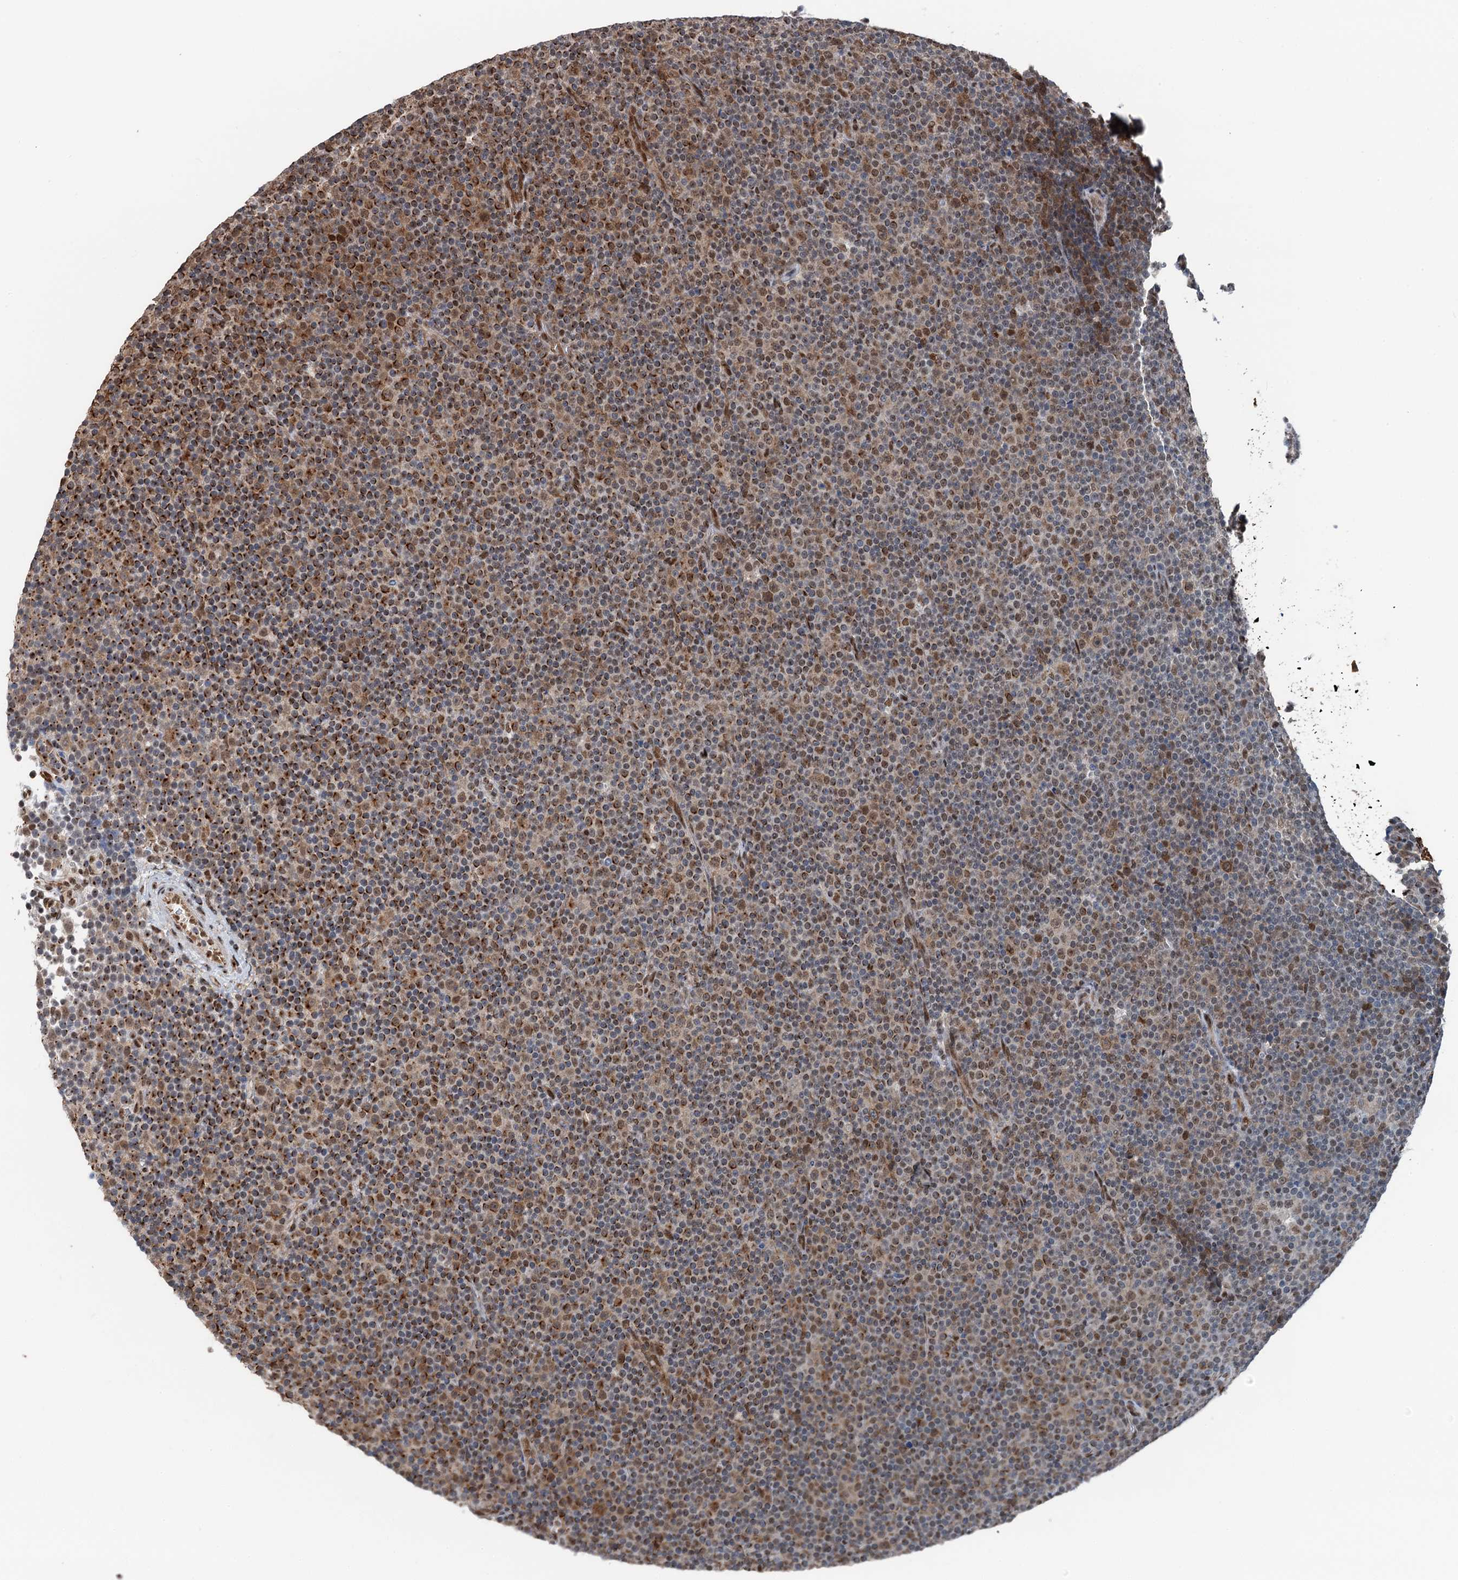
{"staining": {"intensity": "moderate", "quantity": ">75%", "location": "cytoplasmic/membranous,nuclear"}, "tissue": "lymphoma", "cell_type": "Tumor cells", "image_type": "cancer", "snomed": [{"axis": "morphology", "description": "Malignant lymphoma, non-Hodgkin's type, Low grade"}, {"axis": "topography", "description": "Lymph node"}], "caption": "A brown stain labels moderate cytoplasmic/membranous and nuclear expression of a protein in human lymphoma tumor cells.", "gene": "CFDP1", "patient": {"sex": "female", "age": 67}}